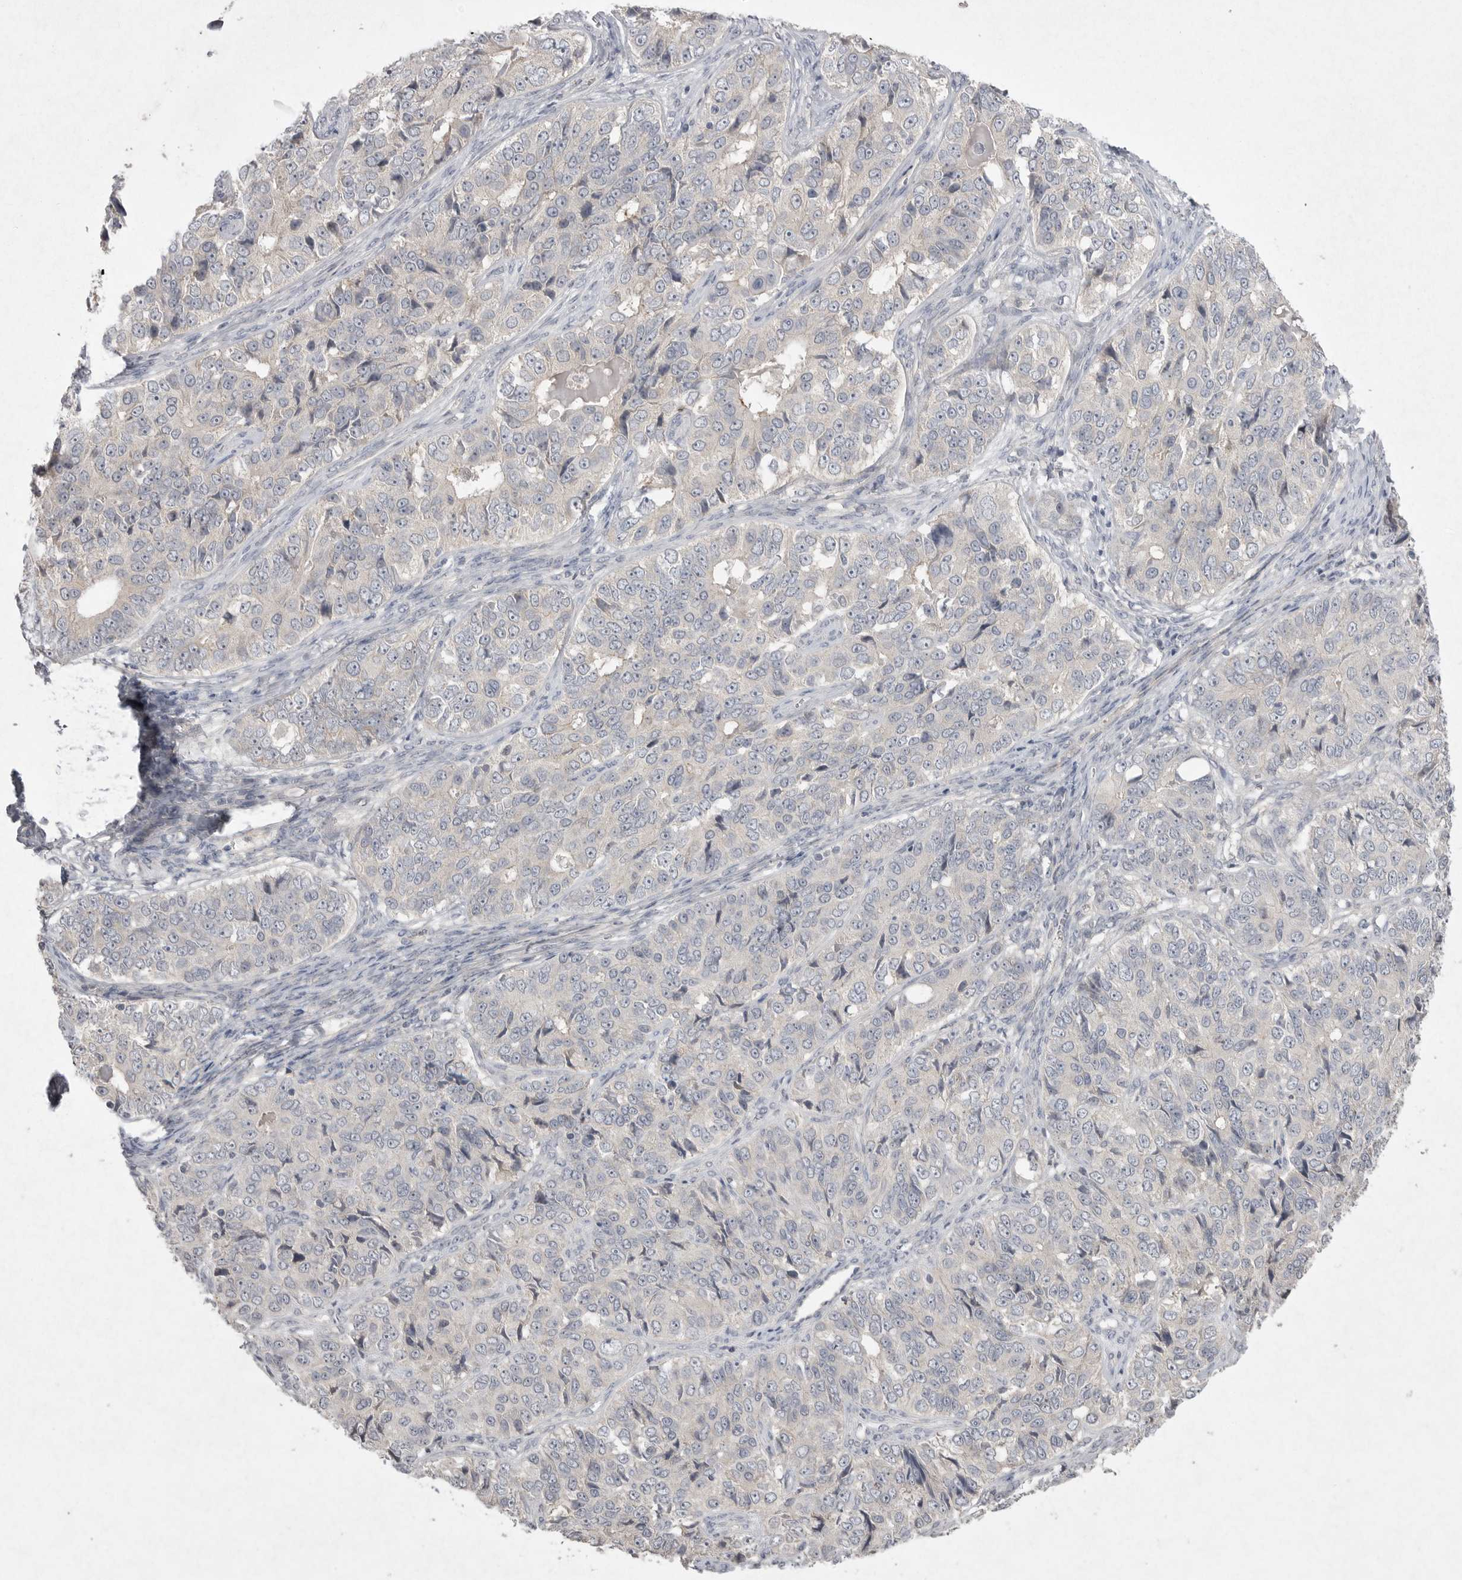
{"staining": {"intensity": "negative", "quantity": "none", "location": "none"}, "tissue": "ovarian cancer", "cell_type": "Tumor cells", "image_type": "cancer", "snomed": [{"axis": "morphology", "description": "Carcinoma, endometroid"}, {"axis": "topography", "description": "Ovary"}], "caption": "Histopathology image shows no significant protein expression in tumor cells of ovarian cancer. (IHC, brightfield microscopy, high magnification).", "gene": "VANGL2", "patient": {"sex": "female", "age": 51}}